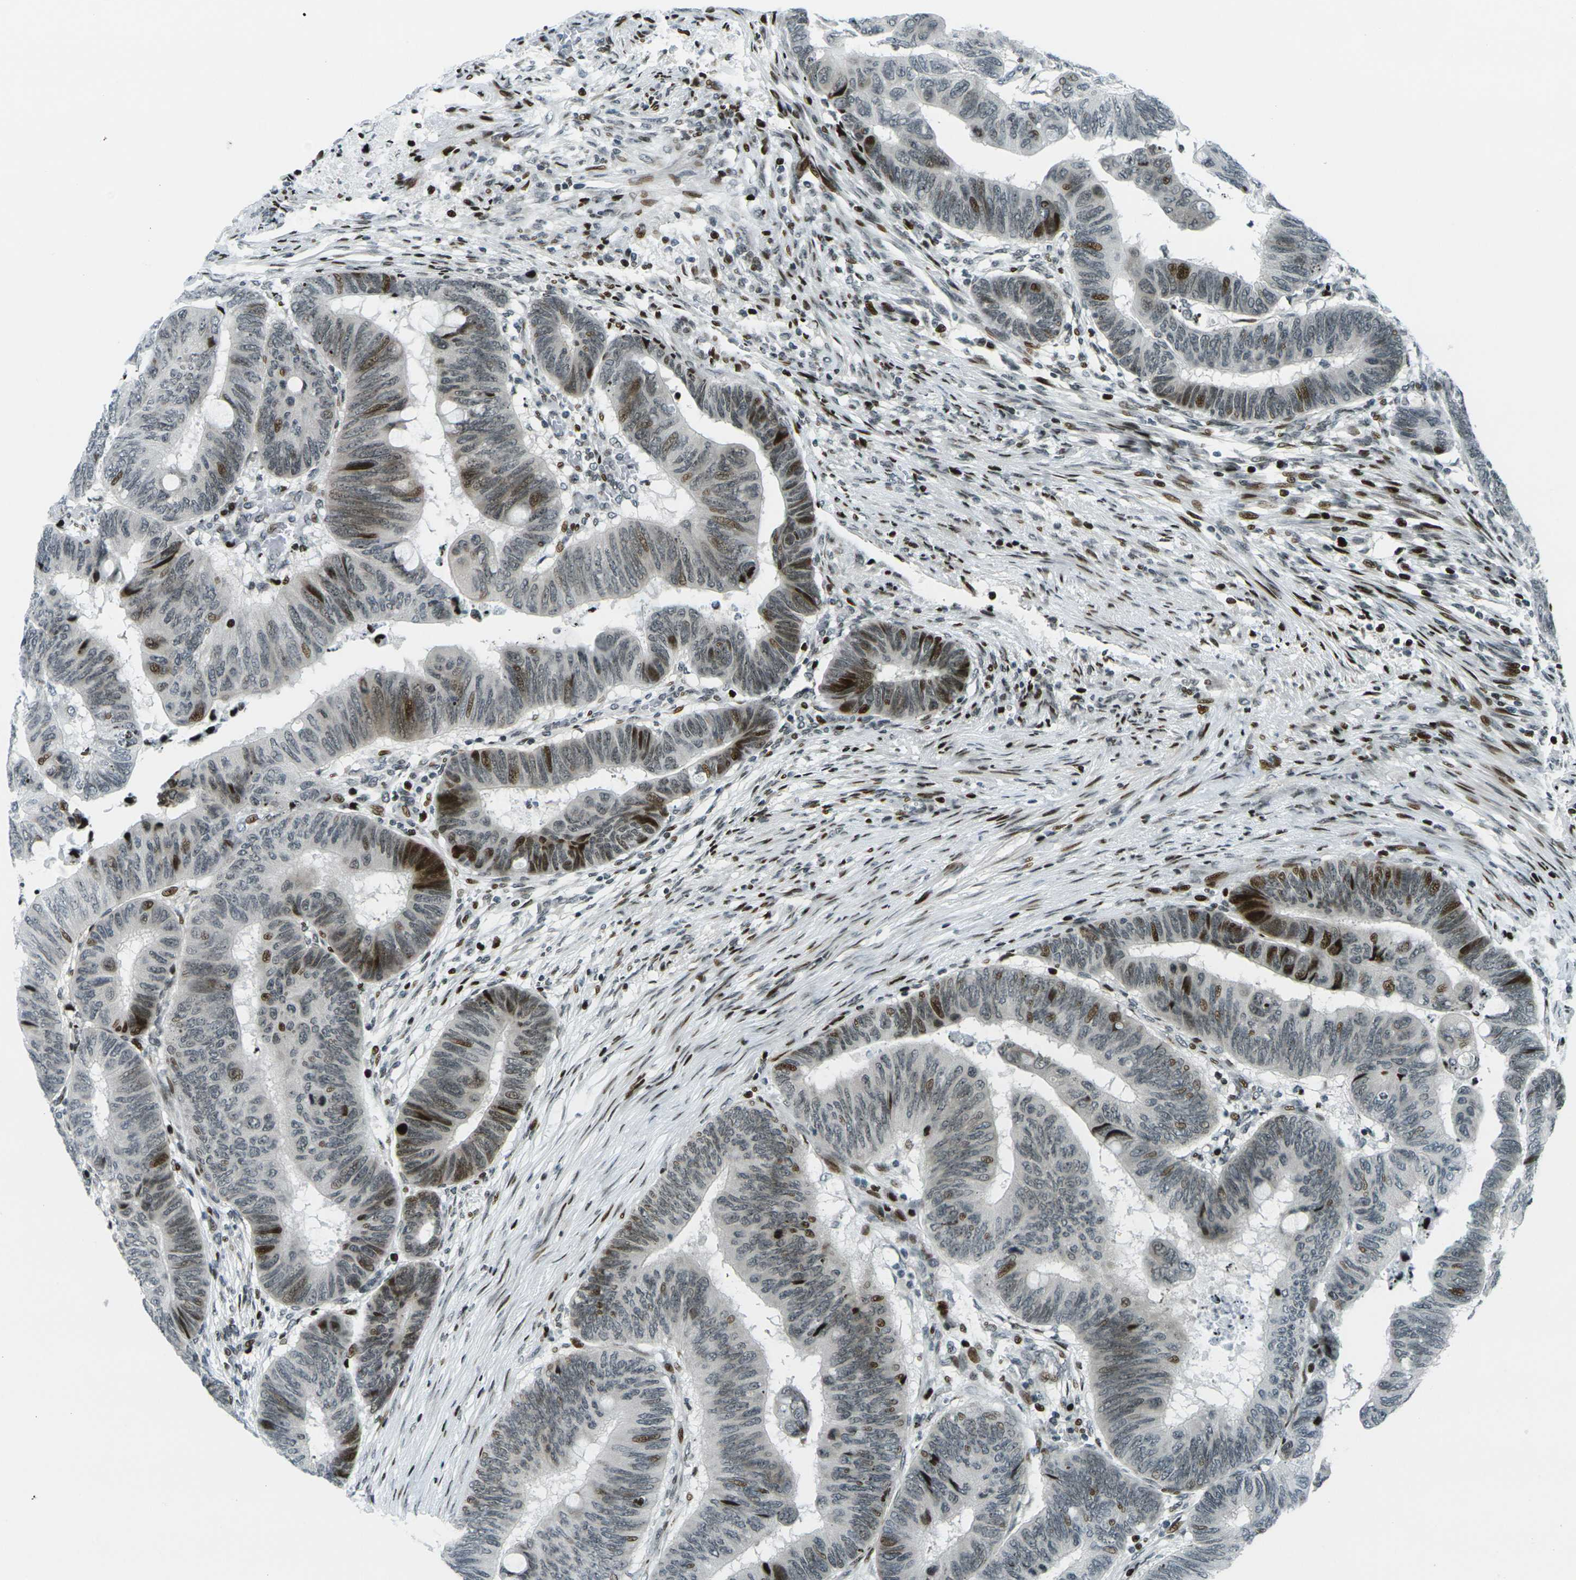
{"staining": {"intensity": "strong", "quantity": "<25%", "location": "nuclear"}, "tissue": "colorectal cancer", "cell_type": "Tumor cells", "image_type": "cancer", "snomed": [{"axis": "morphology", "description": "Normal tissue, NOS"}, {"axis": "morphology", "description": "Adenocarcinoma, NOS"}, {"axis": "topography", "description": "Rectum"}, {"axis": "topography", "description": "Peripheral nerve tissue"}], "caption": "This is an image of IHC staining of colorectal cancer, which shows strong expression in the nuclear of tumor cells.", "gene": "H3-3A", "patient": {"sex": "male", "age": 92}}